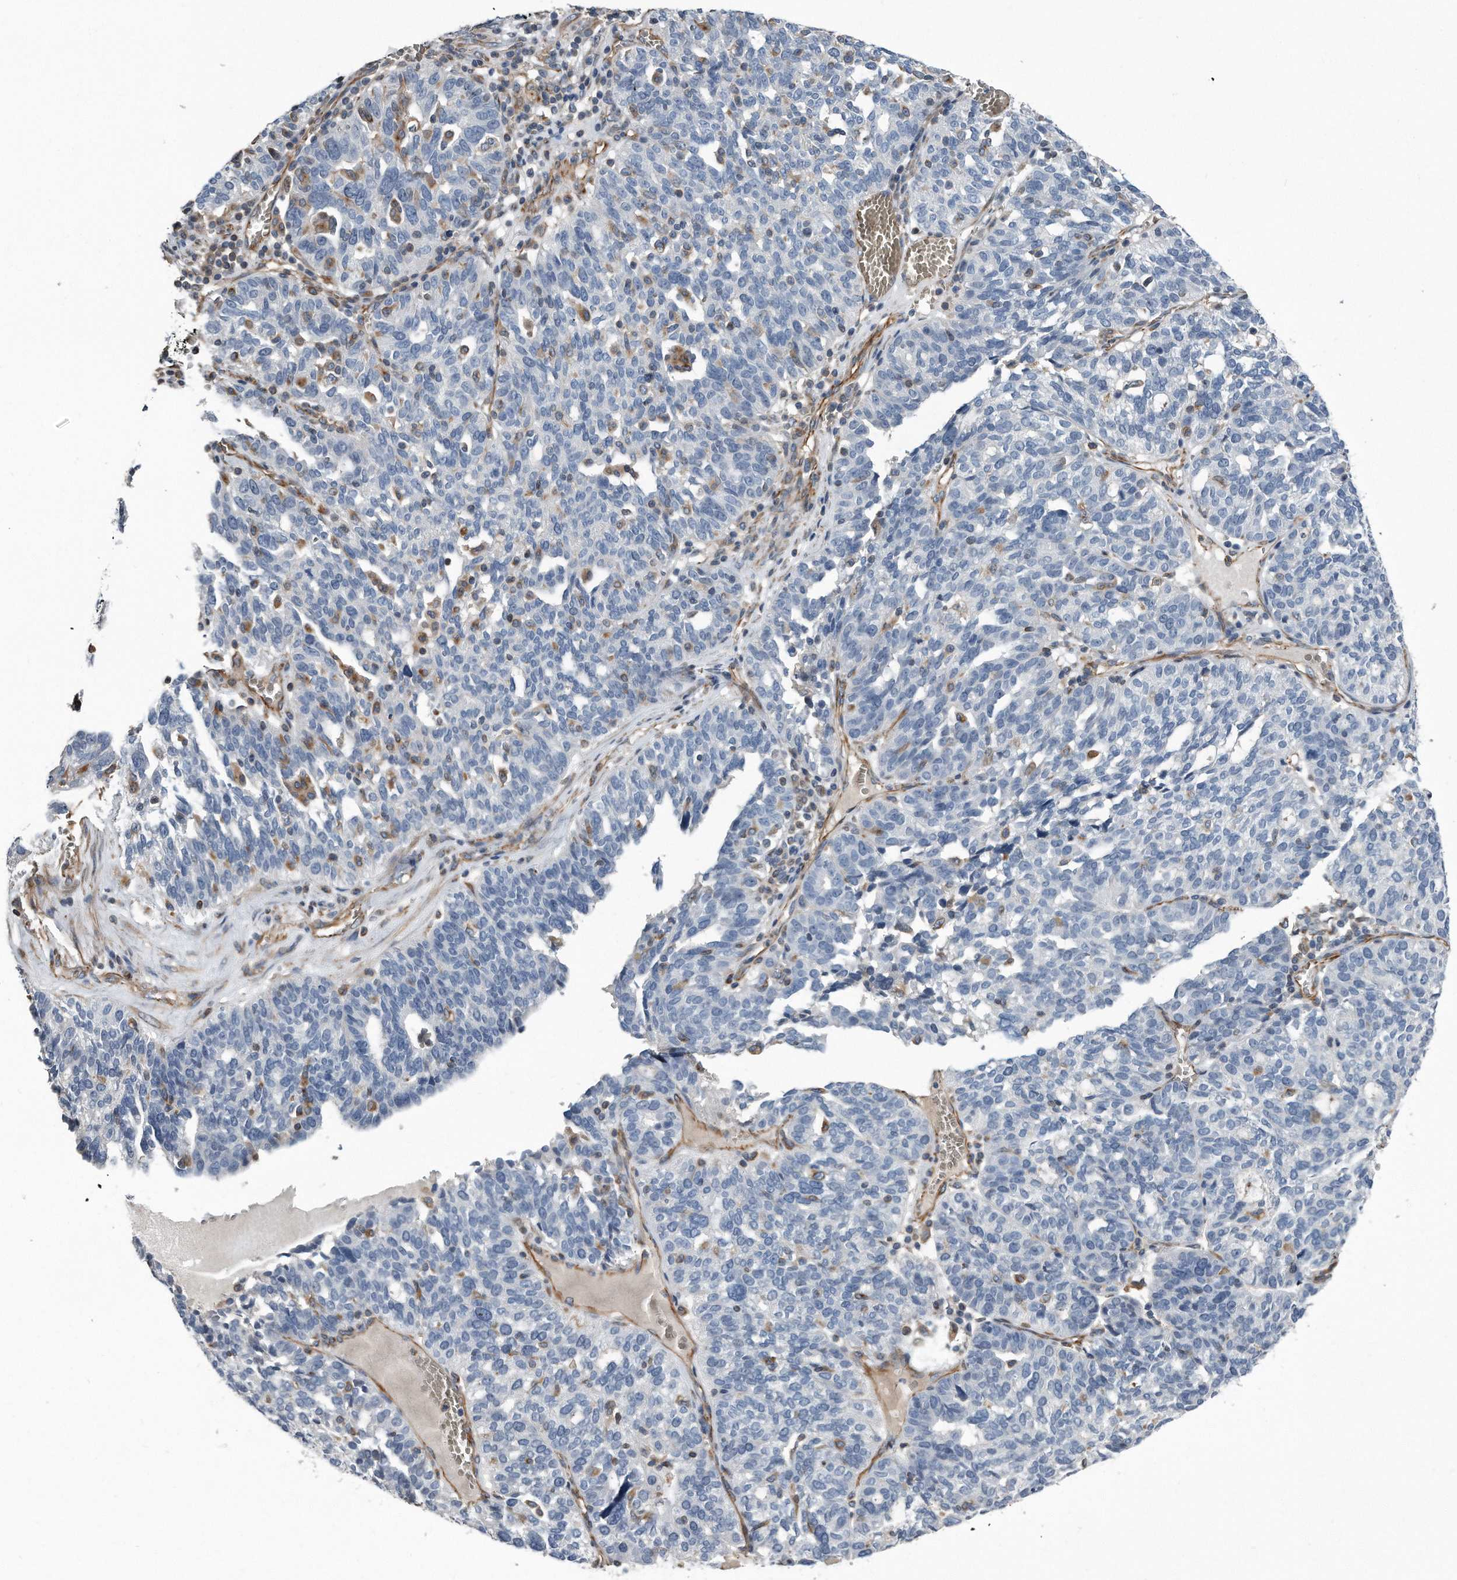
{"staining": {"intensity": "negative", "quantity": "none", "location": "none"}, "tissue": "ovarian cancer", "cell_type": "Tumor cells", "image_type": "cancer", "snomed": [{"axis": "morphology", "description": "Cystadenocarcinoma, serous, NOS"}, {"axis": "topography", "description": "Ovary"}], "caption": "This photomicrograph is of ovarian cancer (serous cystadenocarcinoma) stained with IHC to label a protein in brown with the nuclei are counter-stained blue. There is no positivity in tumor cells.", "gene": "GPC1", "patient": {"sex": "female", "age": 59}}